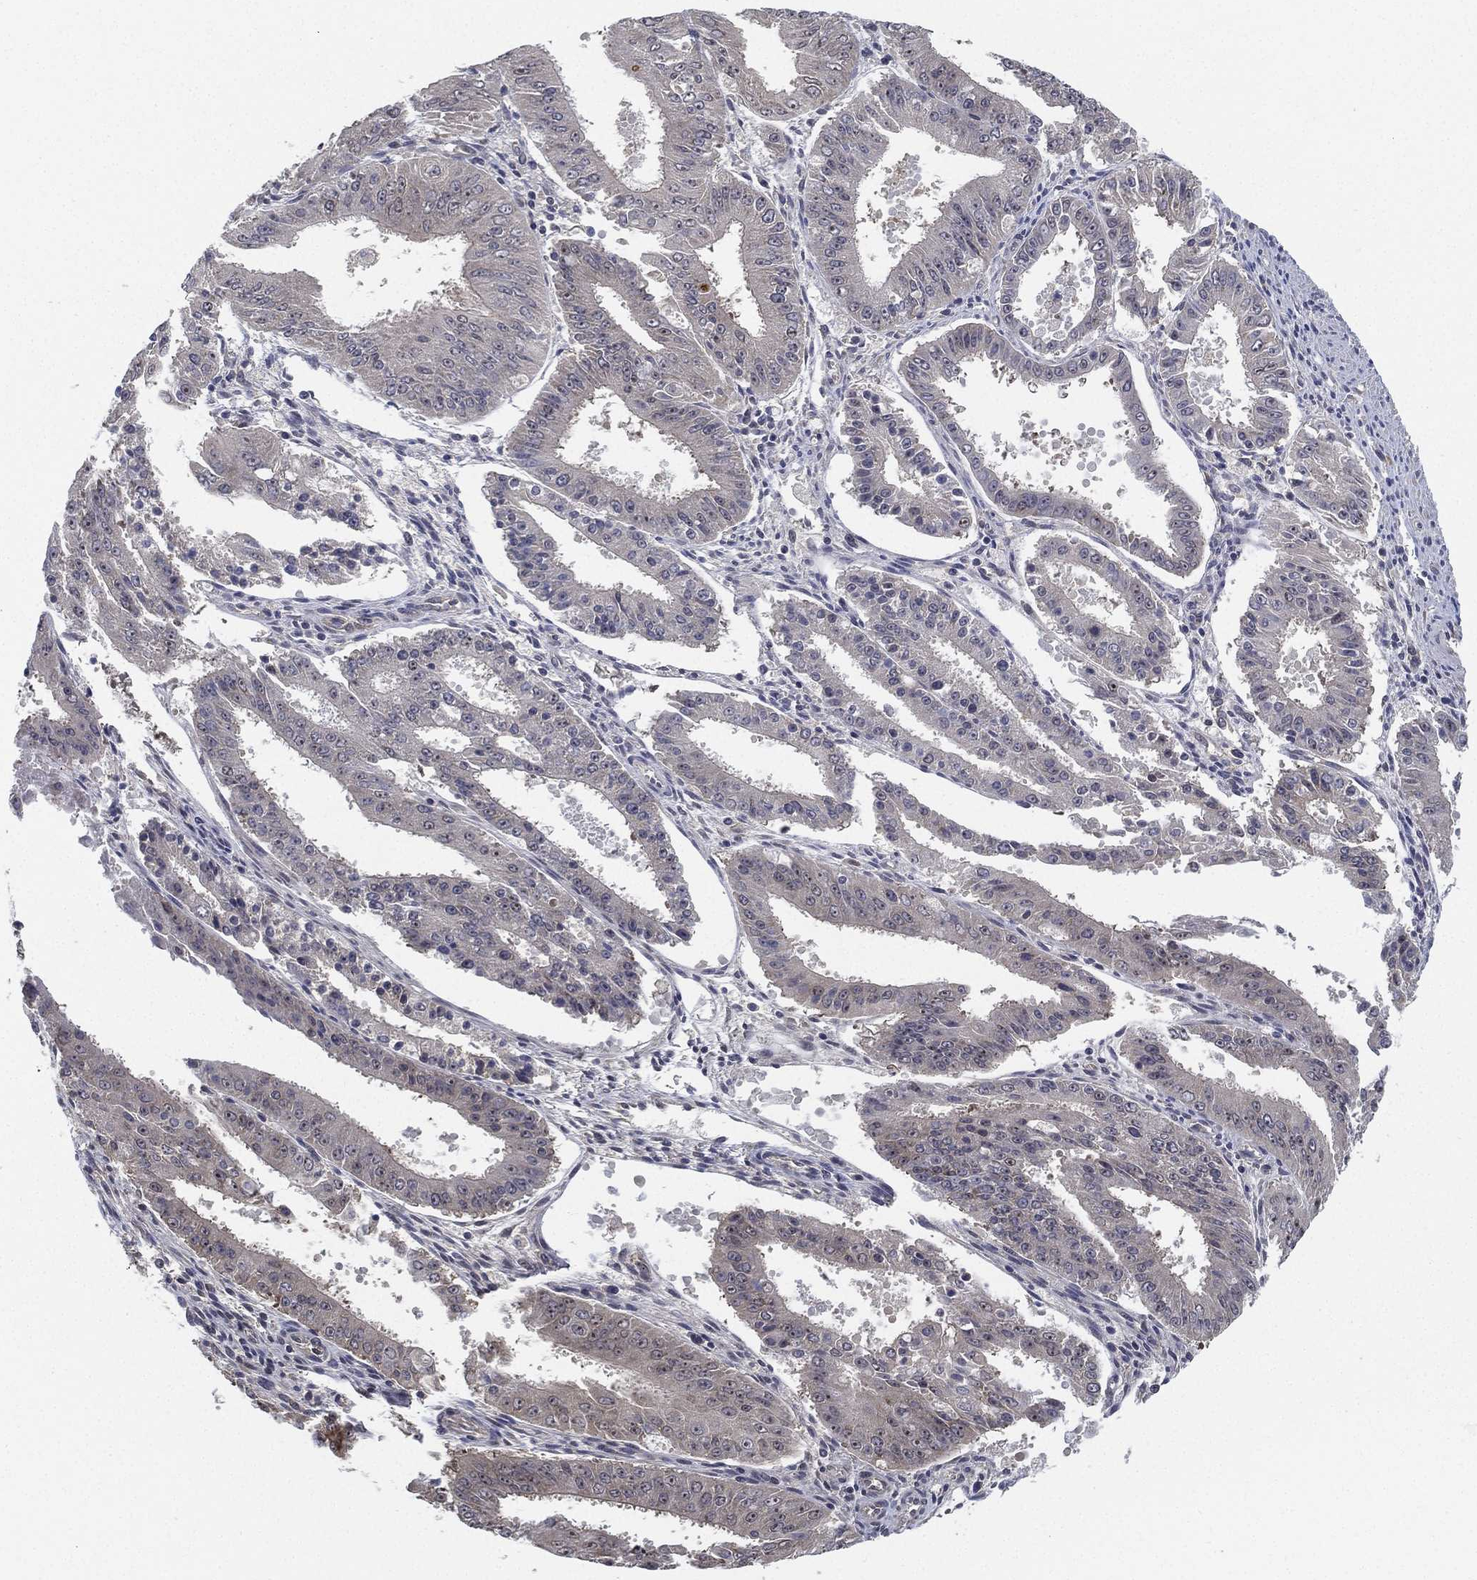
{"staining": {"intensity": "weak", "quantity": "25%-75%", "location": "nuclear"}, "tissue": "ovarian cancer", "cell_type": "Tumor cells", "image_type": "cancer", "snomed": [{"axis": "morphology", "description": "Carcinoma, endometroid"}, {"axis": "topography", "description": "Ovary"}], "caption": "IHC micrograph of human ovarian endometroid carcinoma stained for a protein (brown), which reveals low levels of weak nuclear staining in about 25%-75% of tumor cells.", "gene": "PPP1R16B", "patient": {"sex": "female", "age": 42}}